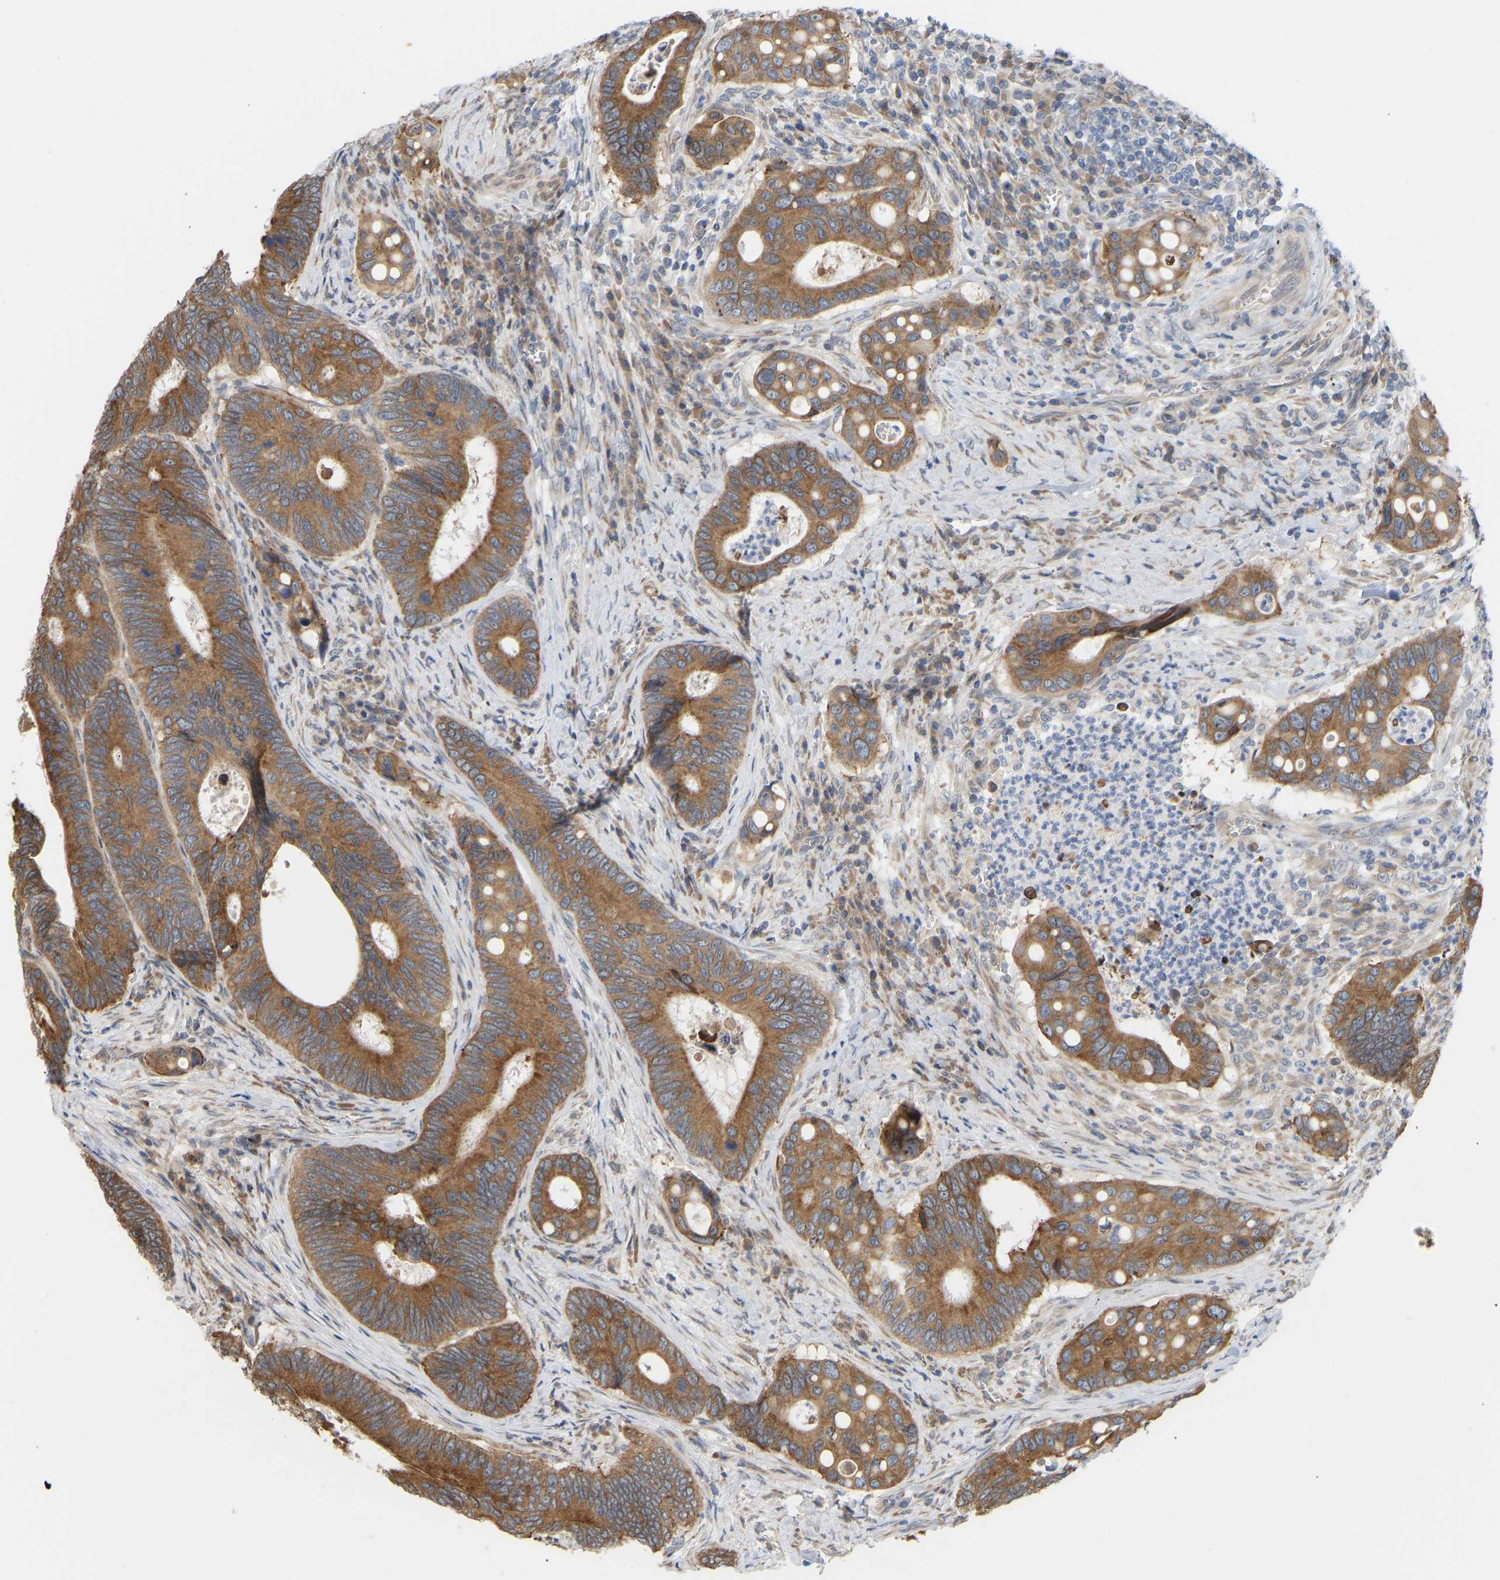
{"staining": {"intensity": "moderate", "quantity": ">75%", "location": "cytoplasmic/membranous"}, "tissue": "colorectal cancer", "cell_type": "Tumor cells", "image_type": "cancer", "snomed": [{"axis": "morphology", "description": "Inflammation, NOS"}, {"axis": "morphology", "description": "Adenocarcinoma, NOS"}, {"axis": "topography", "description": "Colon"}], "caption": "DAB immunohistochemical staining of human colorectal adenocarcinoma displays moderate cytoplasmic/membranous protein expression in approximately >75% of tumor cells.", "gene": "BEND3", "patient": {"sex": "male", "age": 72}}